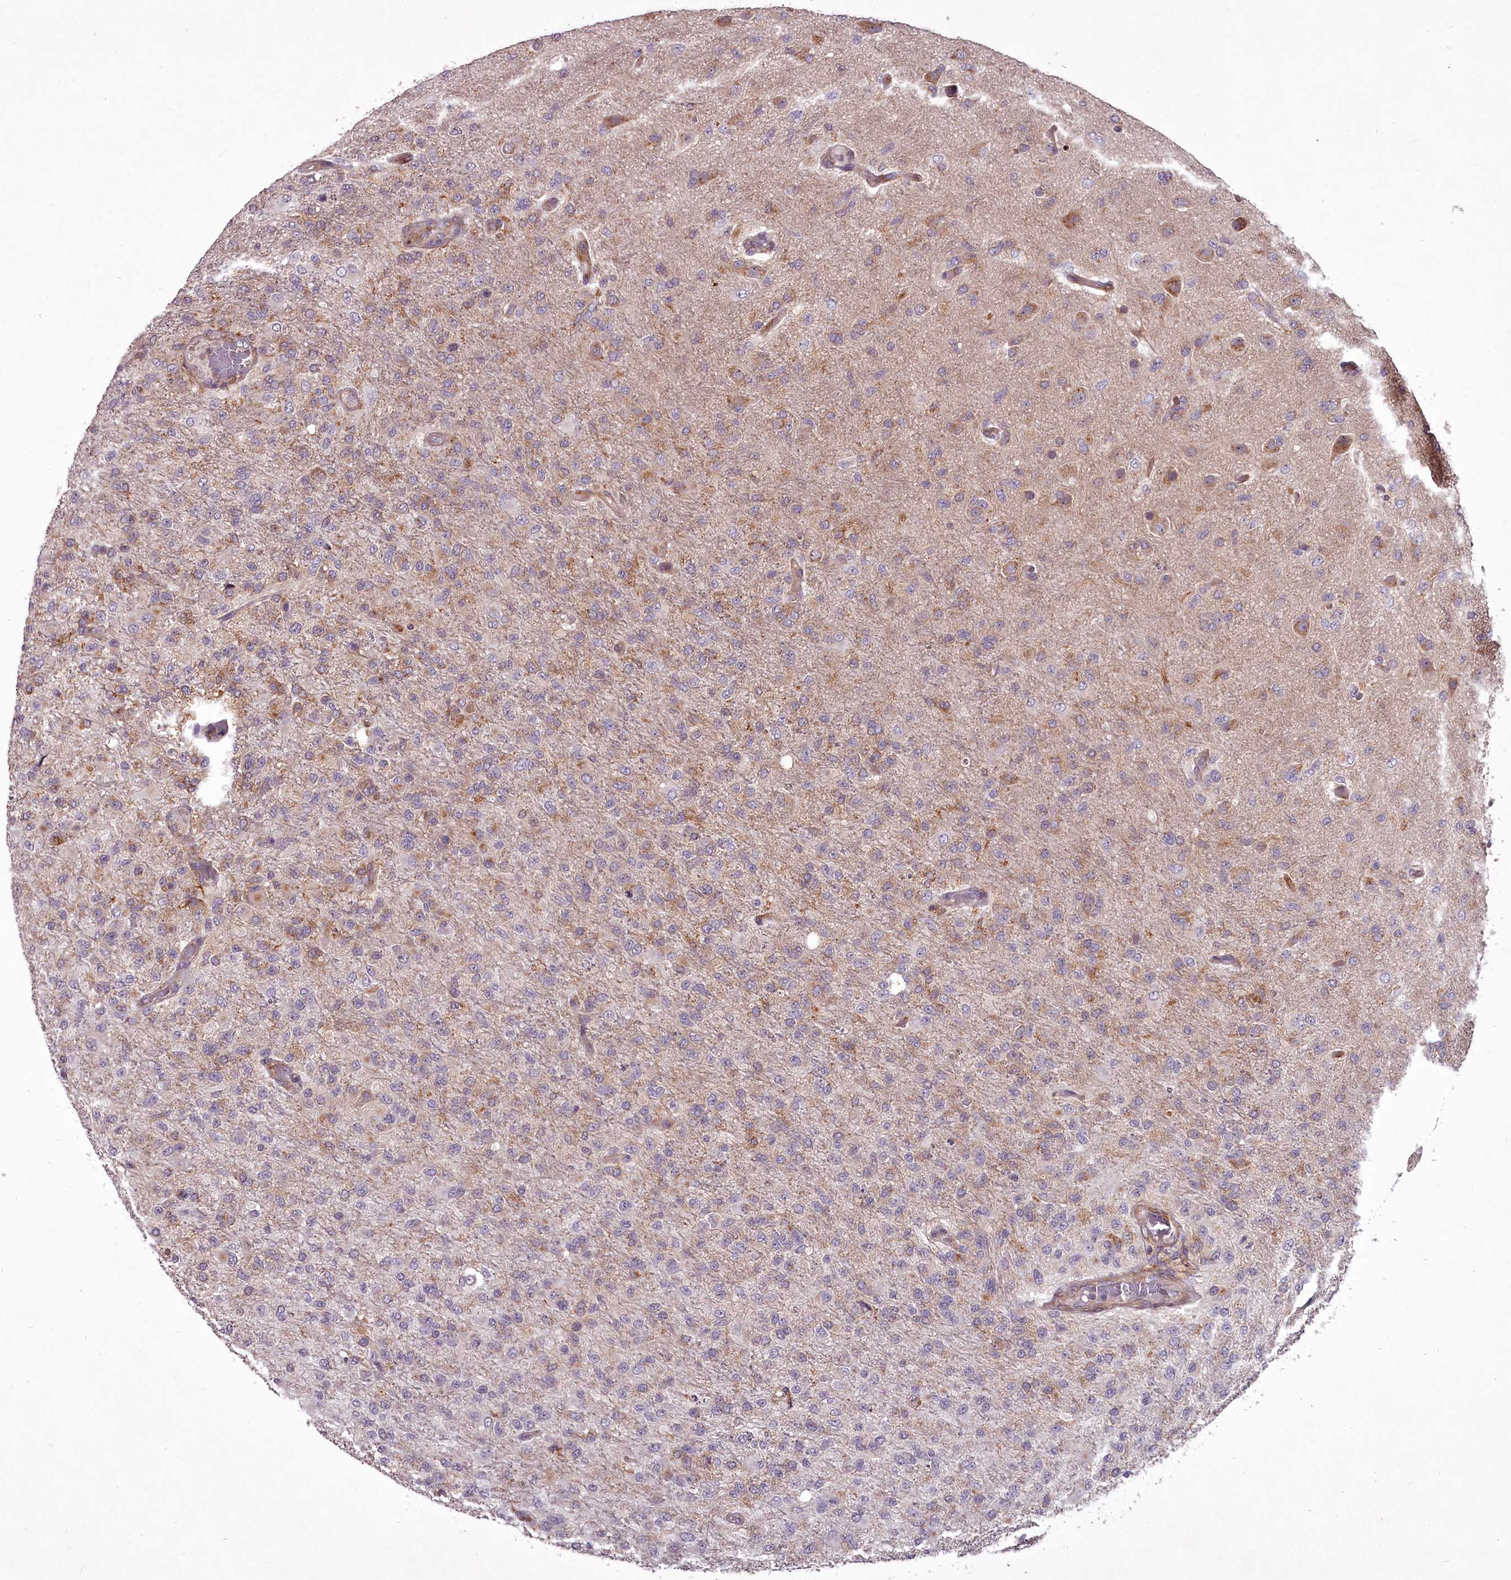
{"staining": {"intensity": "weak", "quantity": "<25%", "location": "cytoplasmic/membranous"}, "tissue": "glioma", "cell_type": "Tumor cells", "image_type": "cancer", "snomed": [{"axis": "morphology", "description": "Glioma, malignant, High grade"}, {"axis": "topography", "description": "Brain"}], "caption": "Immunohistochemical staining of glioma exhibits no significant positivity in tumor cells.", "gene": "STX6", "patient": {"sex": "female", "age": 74}}